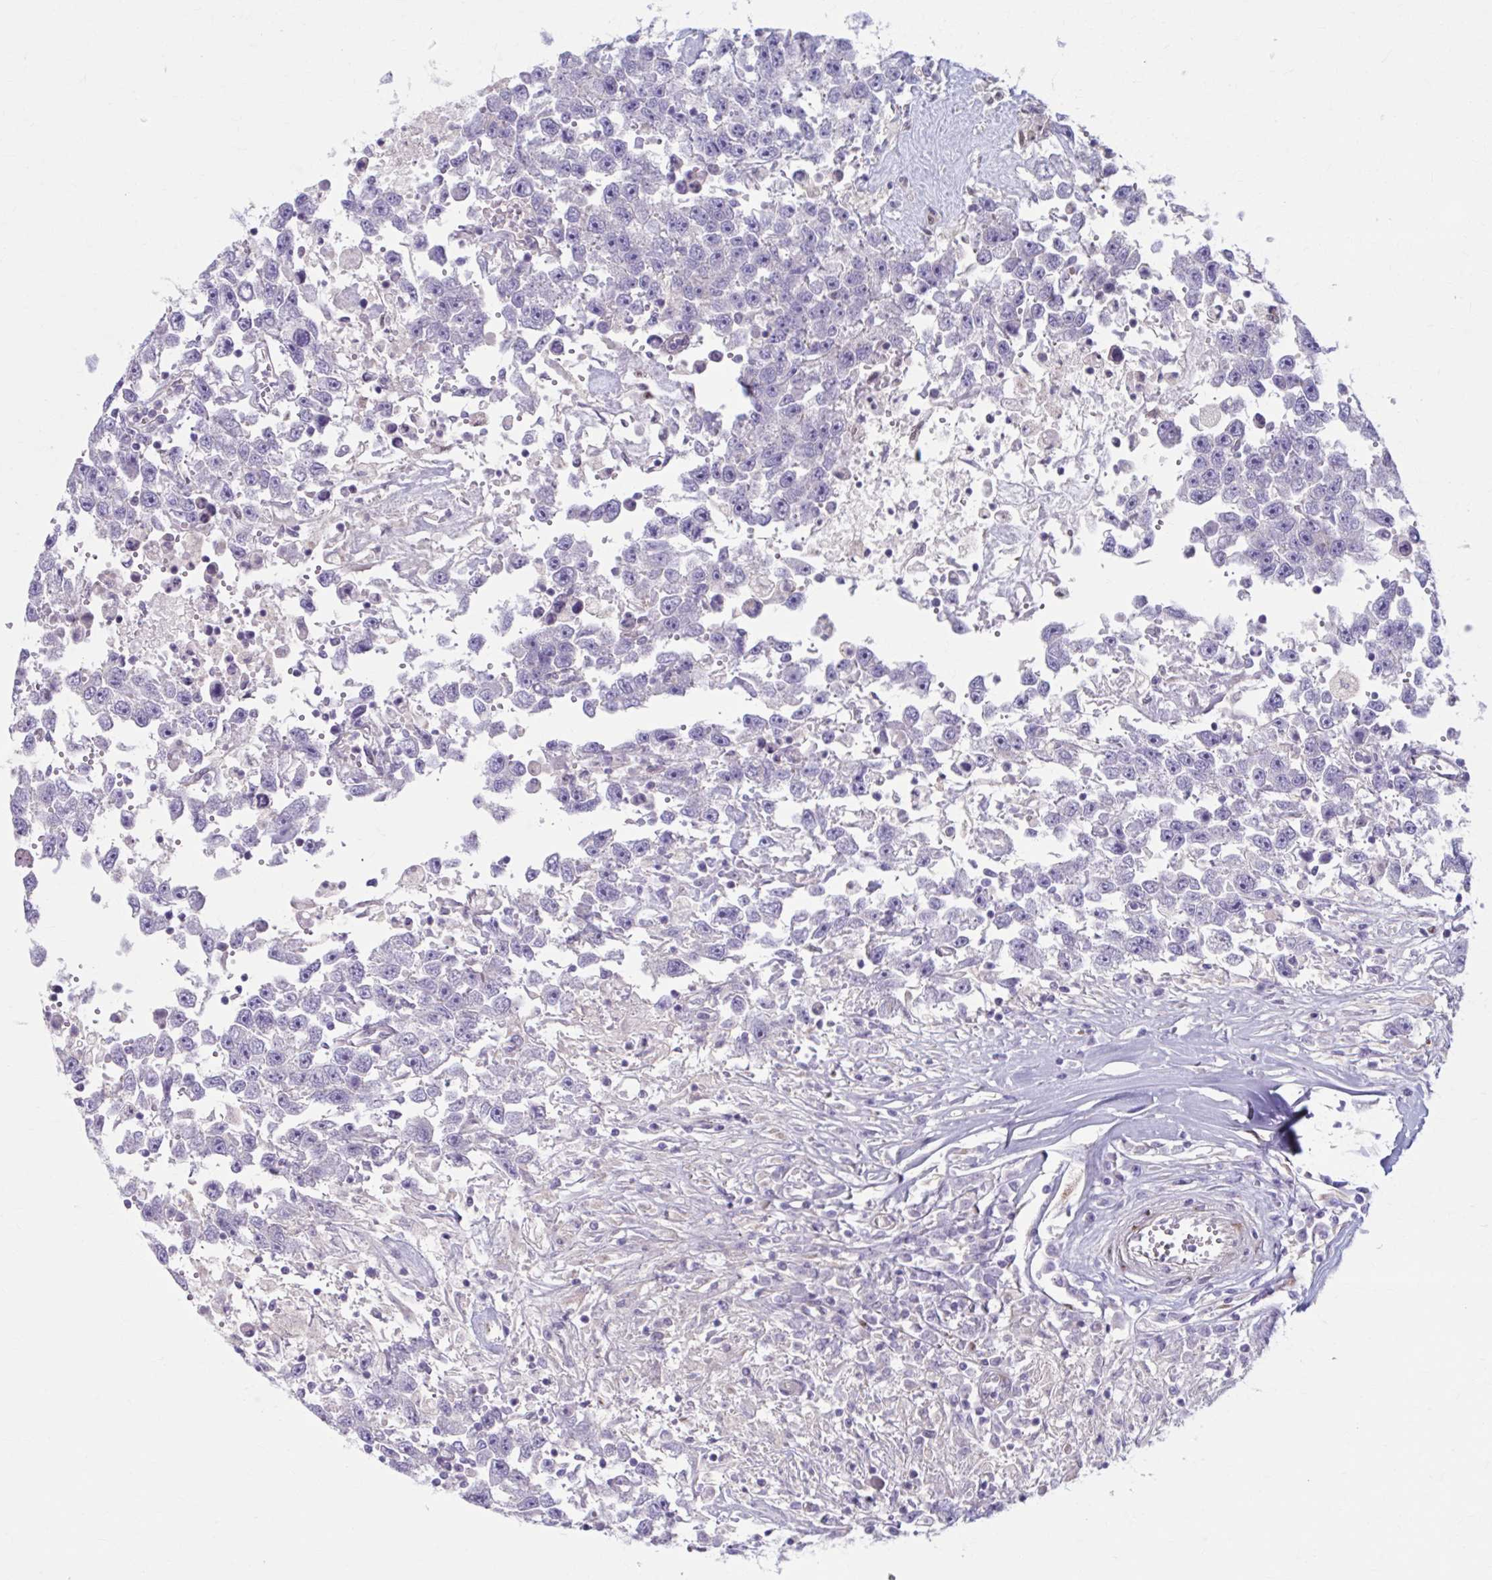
{"staining": {"intensity": "negative", "quantity": "none", "location": "none"}, "tissue": "testis cancer", "cell_type": "Tumor cells", "image_type": "cancer", "snomed": [{"axis": "morphology", "description": "Carcinoma, Embryonal, NOS"}, {"axis": "topography", "description": "Testis"}], "caption": "Embryonal carcinoma (testis) was stained to show a protein in brown. There is no significant expression in tumor cells.", "gene": "CHST3", "patient": {"sex": "male", "age": 83}}